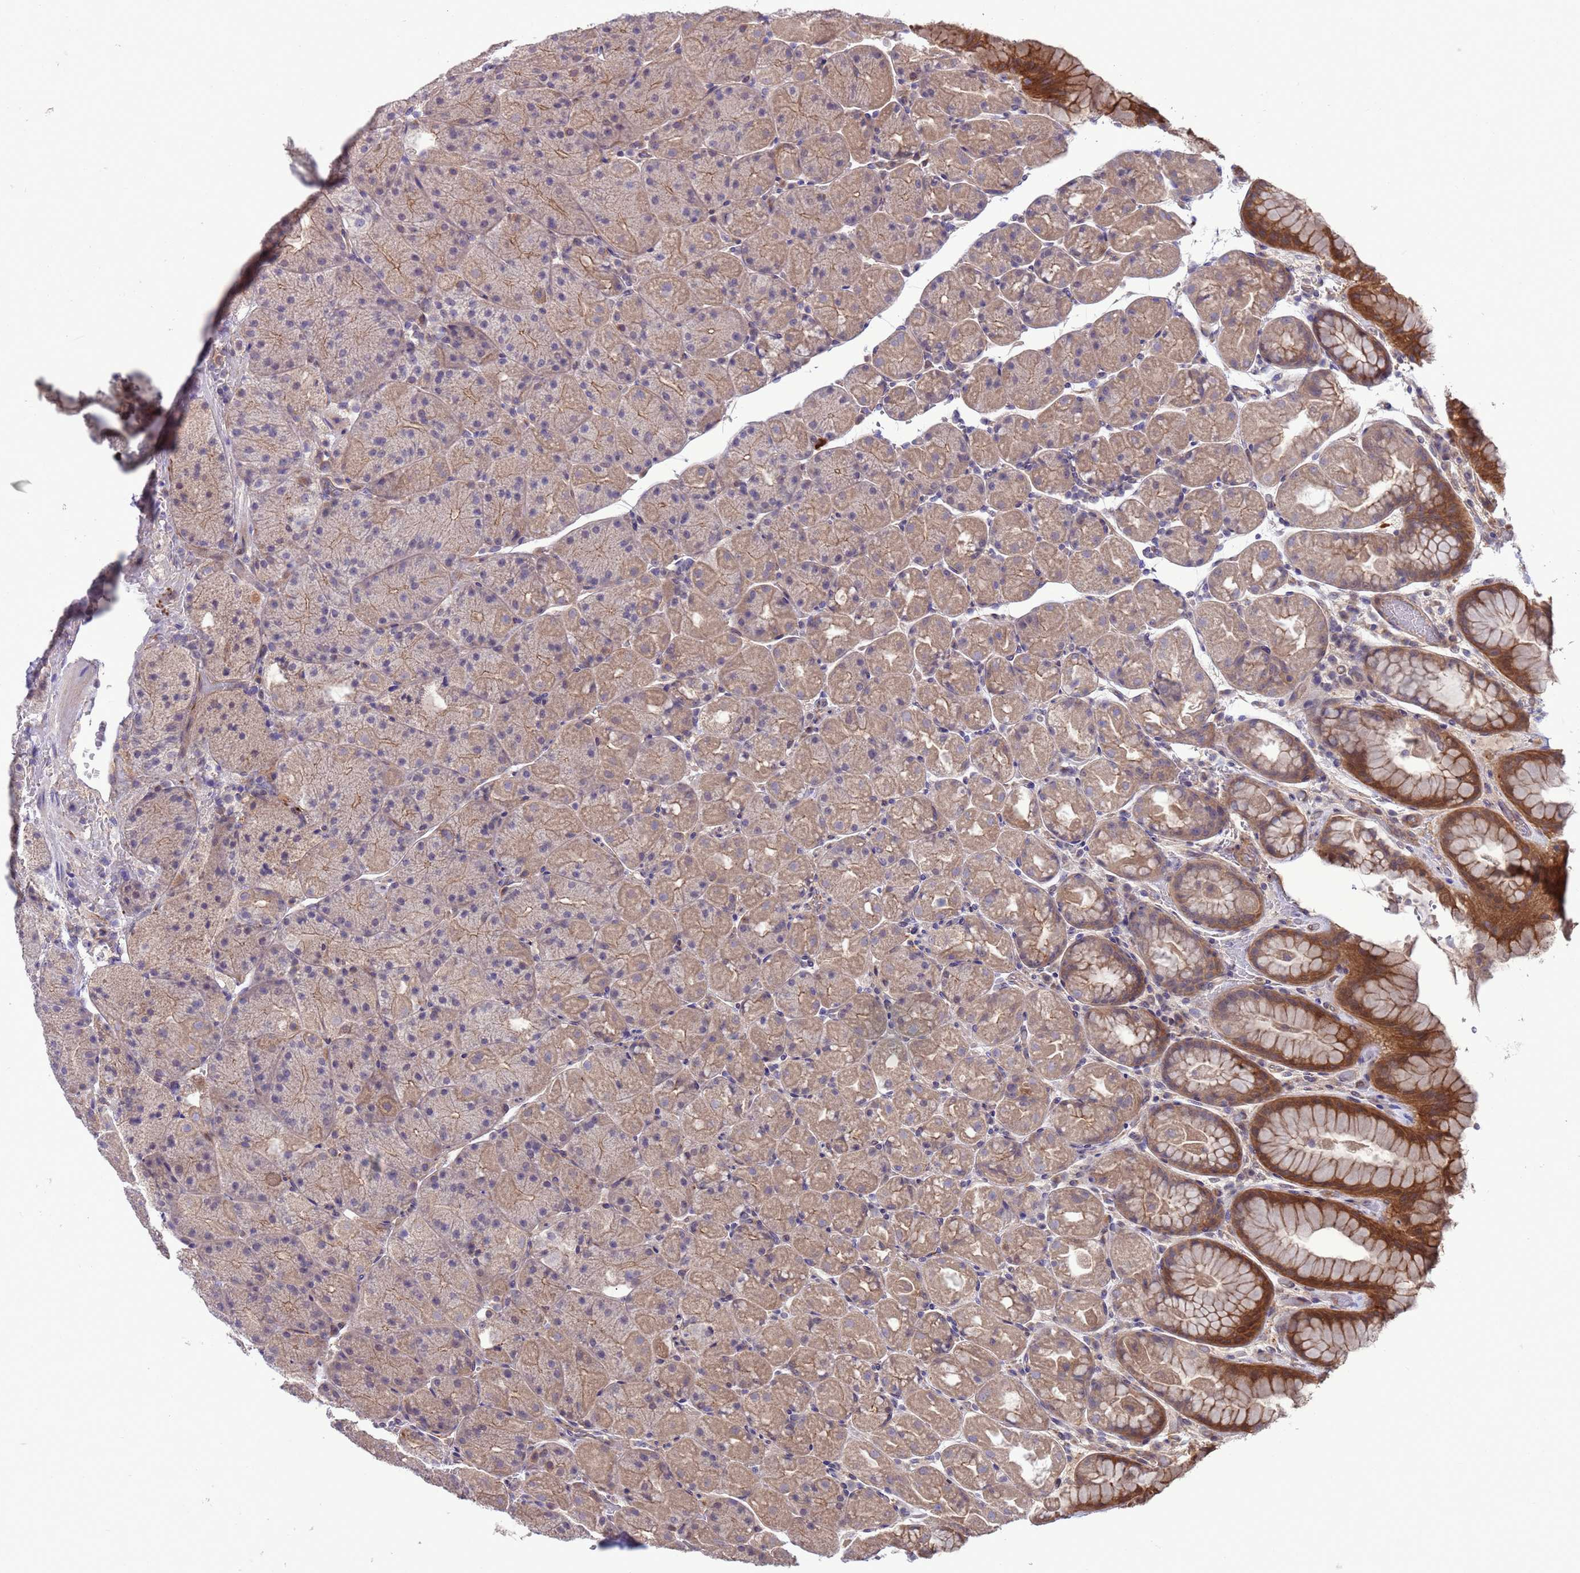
{"staining": {"intensity": "moderate", "quantity": "25%-75%", "location": "cytoplasmic/membranous,nuclear"}, "tissue": "stomach", "cell_type": "Glandular cells", "image_type": "normal", "snomed": [{"axis": "morphology", "description": "Normal tissue, NOS"}, {"axis": "topography", "description": "Stomach, upper"}, {"axis": "topography", "description": "Stomach, lower"}], "caption": "The photomicrograph displays a brown stain indicating the presence of a protein in the cytoplasmic/membranous,nuclear of glandular cells in stomach. (DAB (3,3'-diaminobenzidine) IHC, brown staining for protein, blue staining for nuclei).", "gene": "GJA10", "patient": {"sex": "male", "age": 67}}